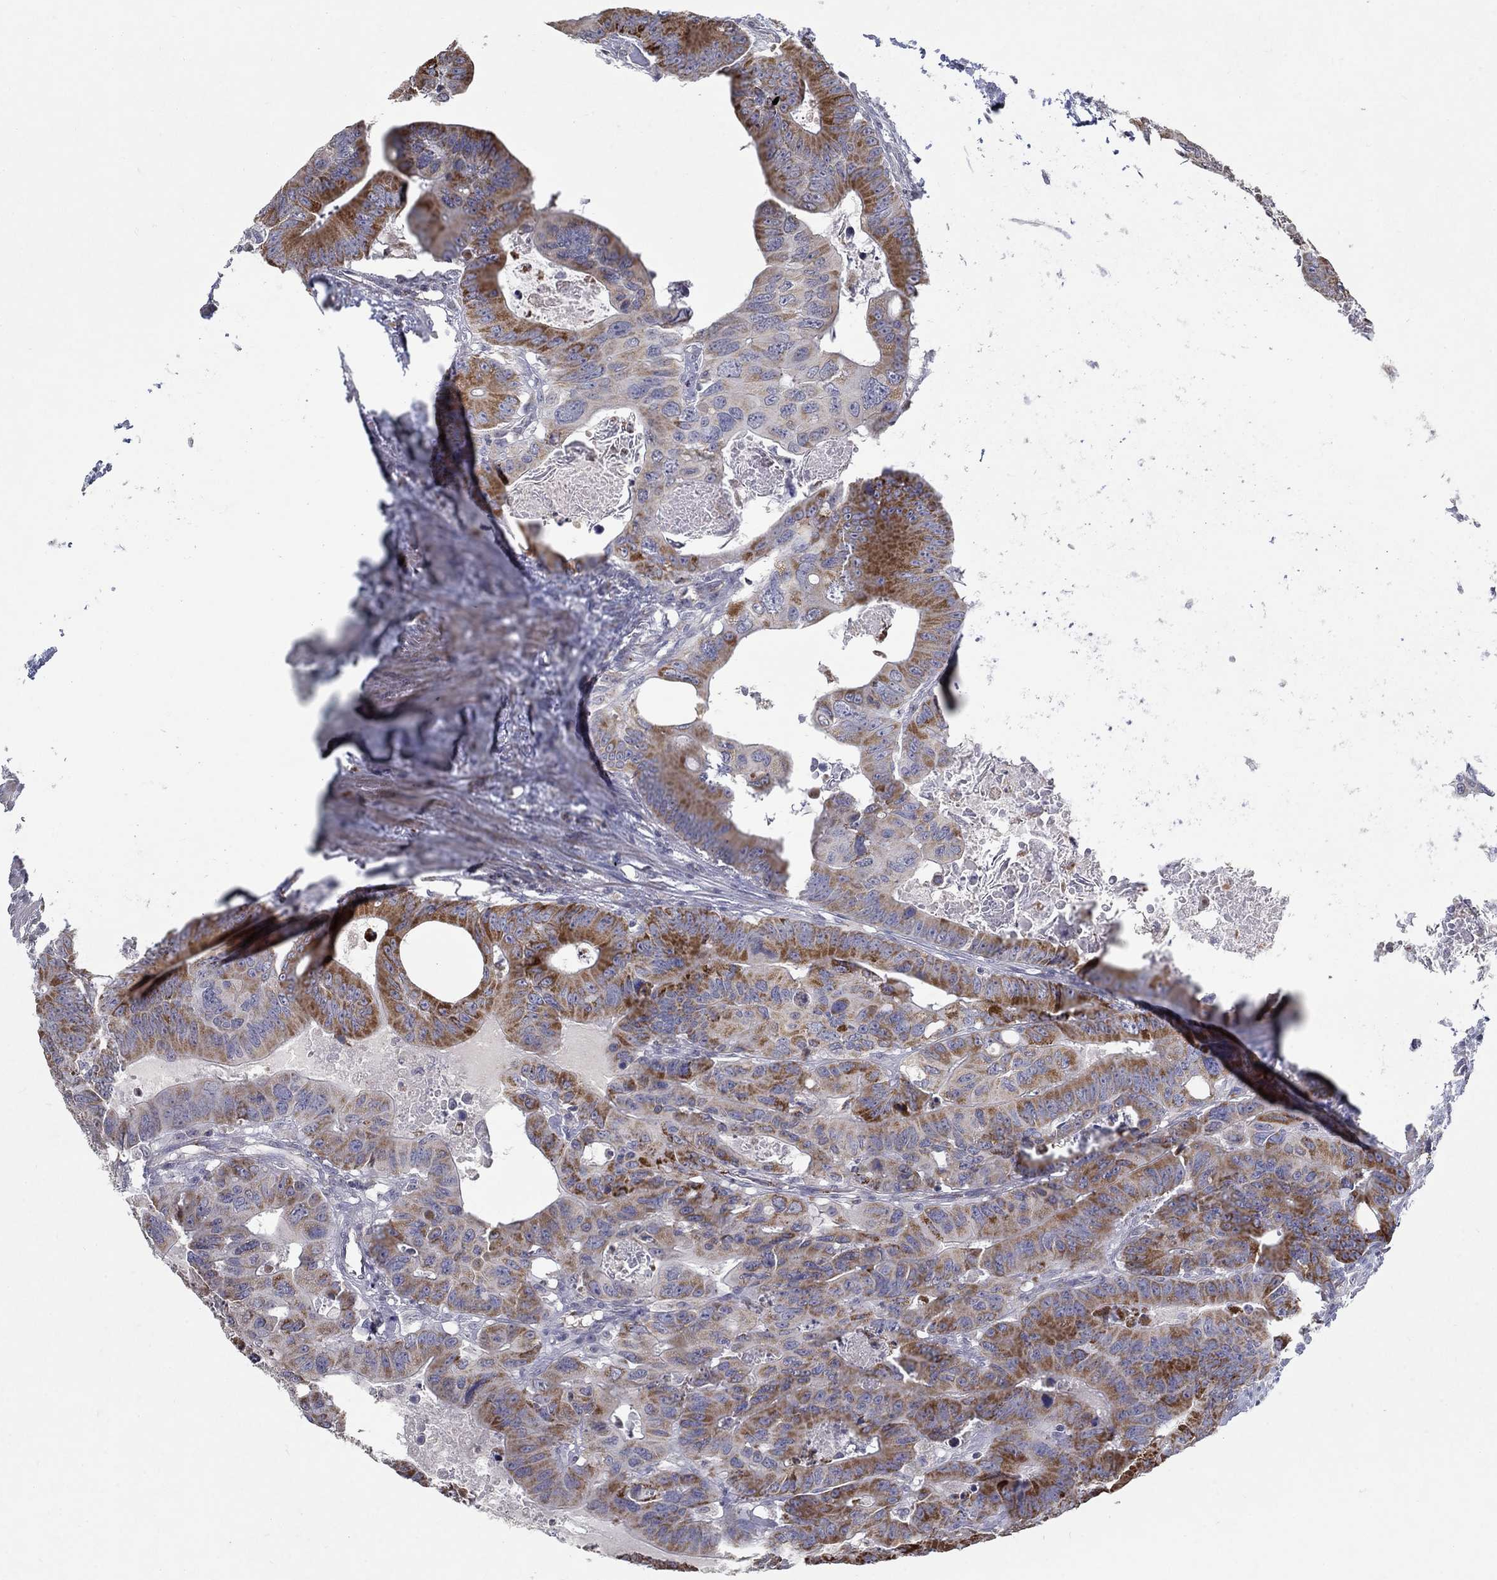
{"staining": {"intensity": "strong", "quantity": "25%-75%", "location": "cytoplasmic/membranous"}, "tissue": "colorectal cancer", "cell_type": "Tumor cells", "image_type": "cancer", "snomed": [{"axis": "morphology", "description": "Adenocarcinoma, NOS"}, {"axis": "topography", "description": "Rectum"}], "caption": "Protein analysis of adenocarcinoma (colorectal) tissue reveals strong cytoplasmic/membranous positivity in approximately 25%-75% of tumor cells. Immunohistochemistry stains the protein of interest in brown and the nuclei are stained blue.", "gene": "TINAG", "patient": {"sex": "male", "age": 64}}